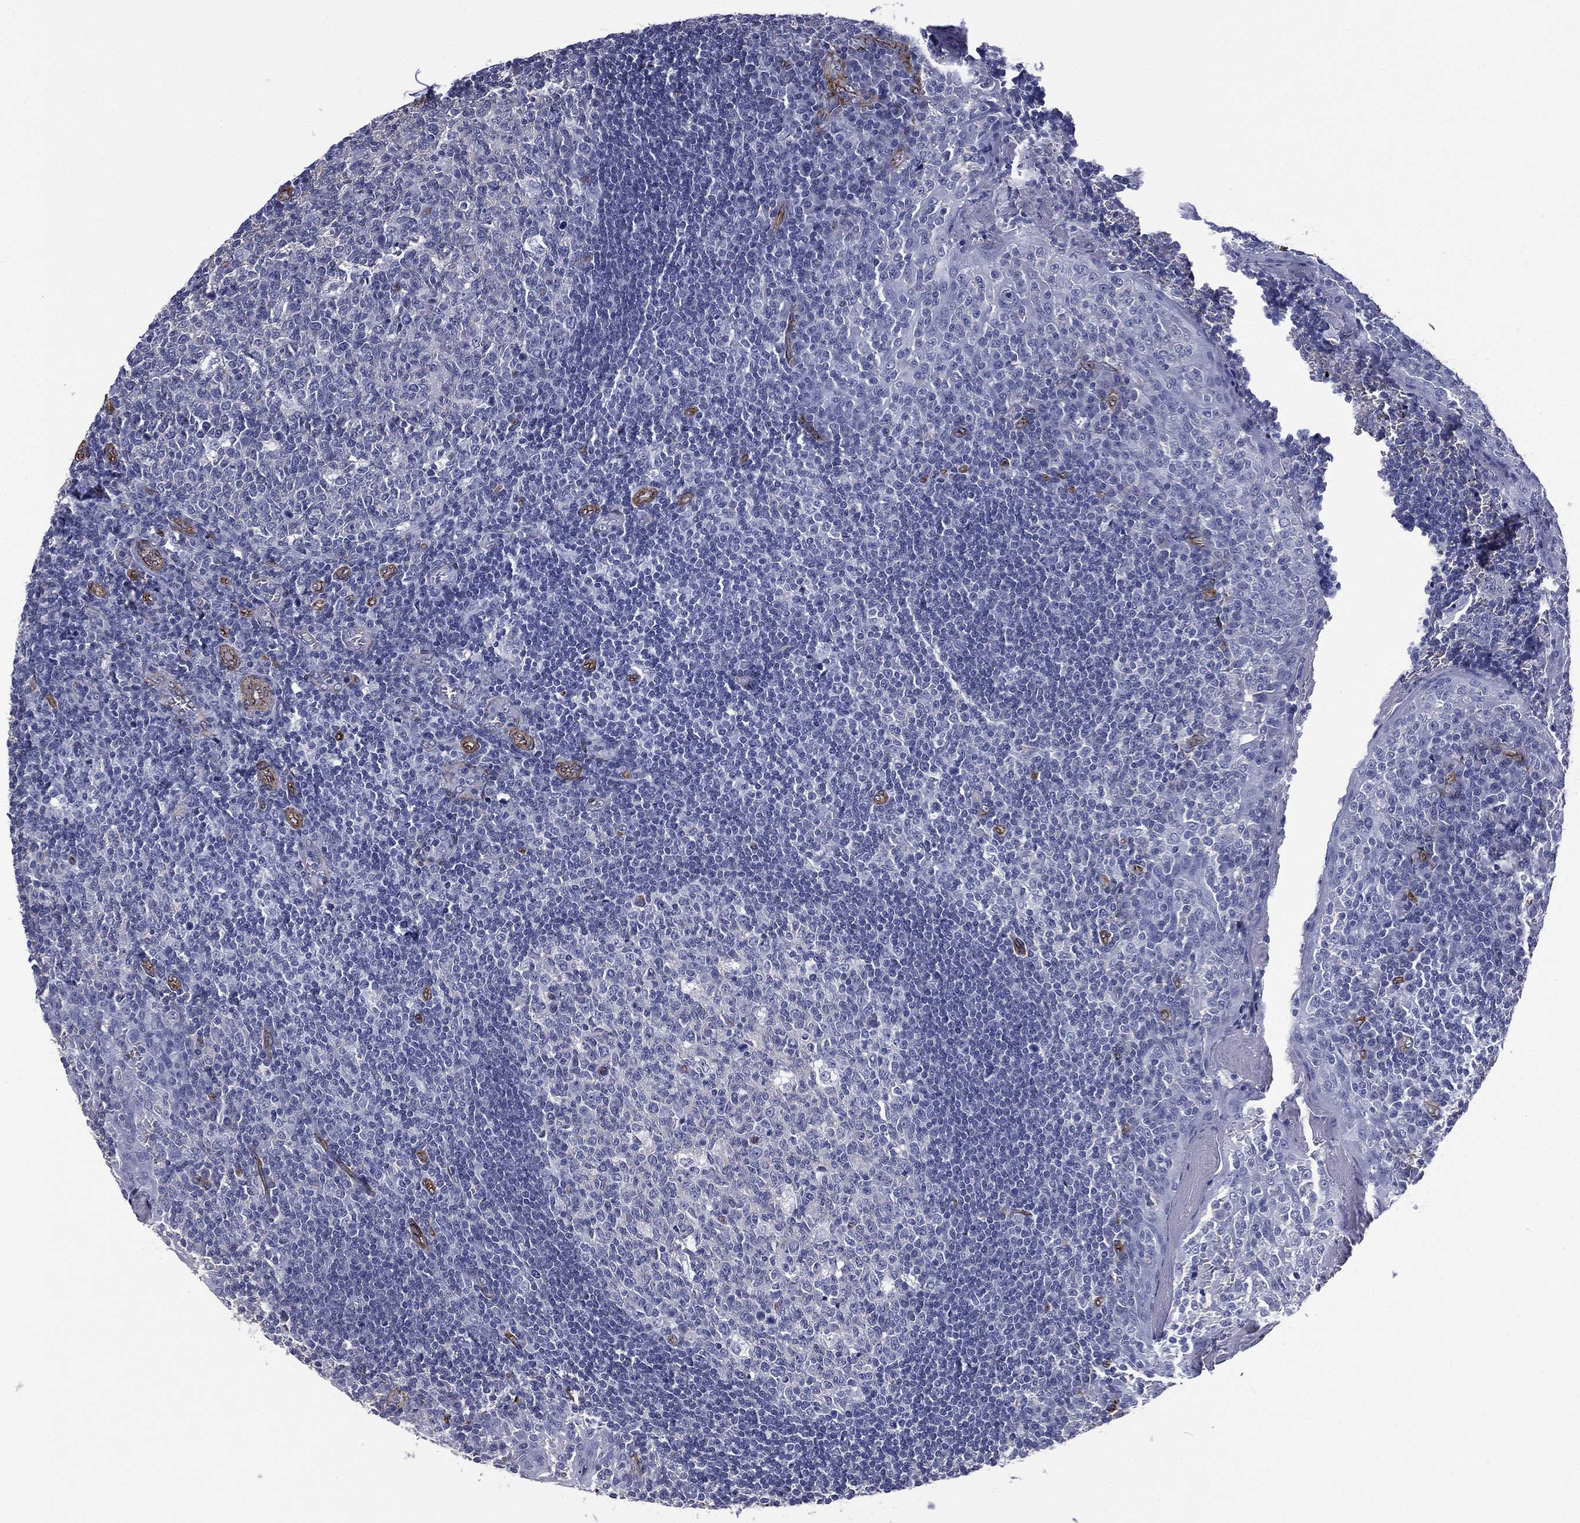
{"staining": {"intensity": "negative", "quantity": "none", "location": "none"}, "tissue": "tonsil", "cell_type": "Germinal center cells", "image_type": "normal", "snomed": [{"axis": "morphology", "description": "Normal tissue, NOS"}, {"axis": "topography", "description": "Tonsil"}], "caption": "Germinal center cells are negative for protein expression in benign human tonsil. The staining was performed using DAB (3,3'-diaminobenzidine) to visualize the protein expression in brown, while the nuclei were stained in blue with hematoxylin (Magnification: 20x).", "gene": "CAVIN3", "patient": {"sex": "female", "age": 13}}